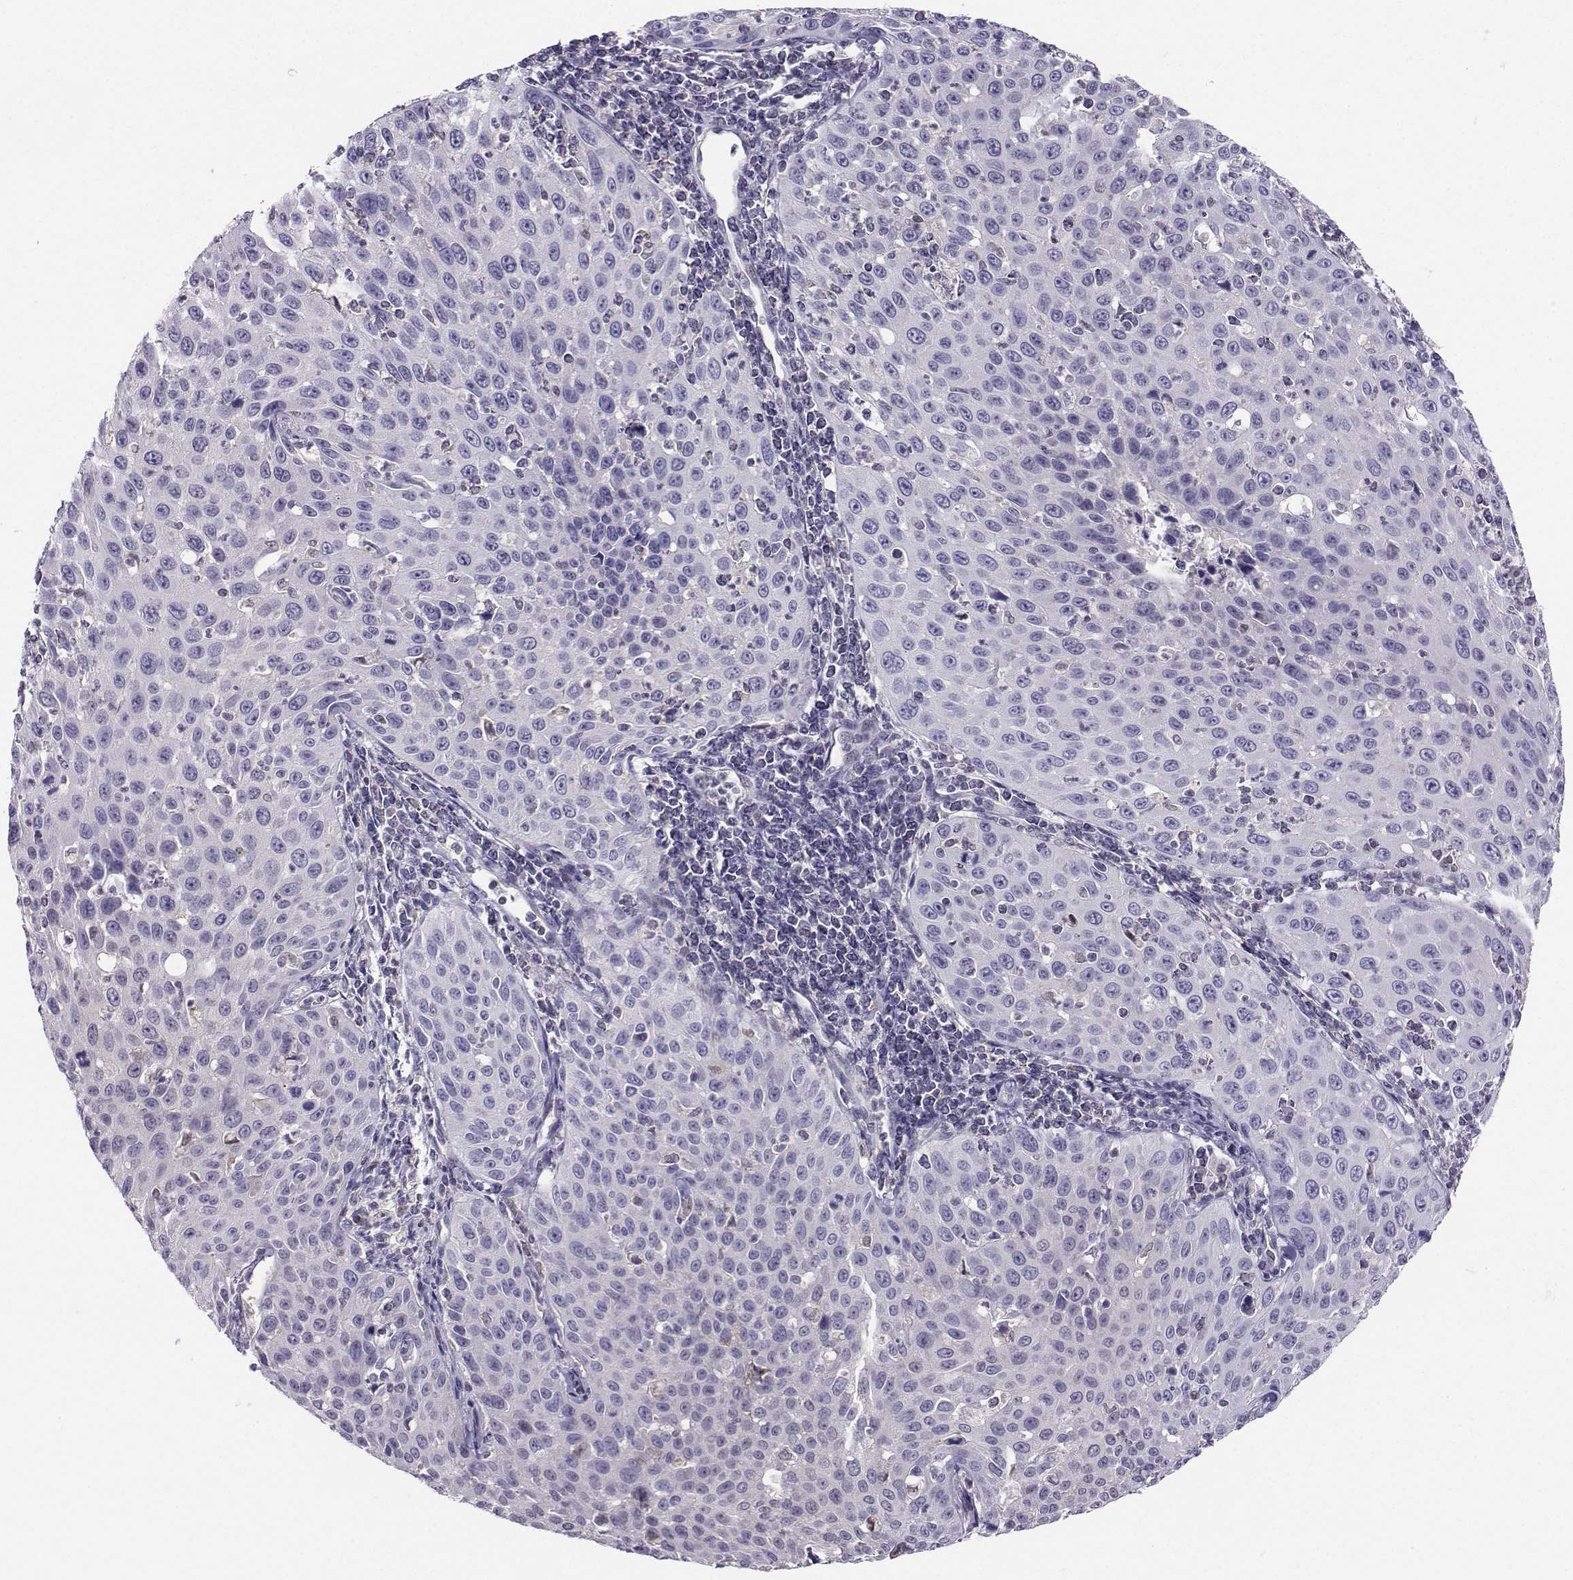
{"staining": {"intensity": "negative", "quantity": "none", "location": "none"}, "tissue": "cervical cancer", "cell_type": "Tumor cells", "image_type": "cancer", "snomed": [{"axis": "morphology", "description": "Squamous cell carcinoma, NOS"}, {"axis": "topography", "description": "Cervix"}], "caption": "Cervical squamous cell carcinoma was stained to show a protein in brown. There is no significant expression in tumor cells.", "gene": "PGK1", "patient": {"sex": "female", "age": 26}}